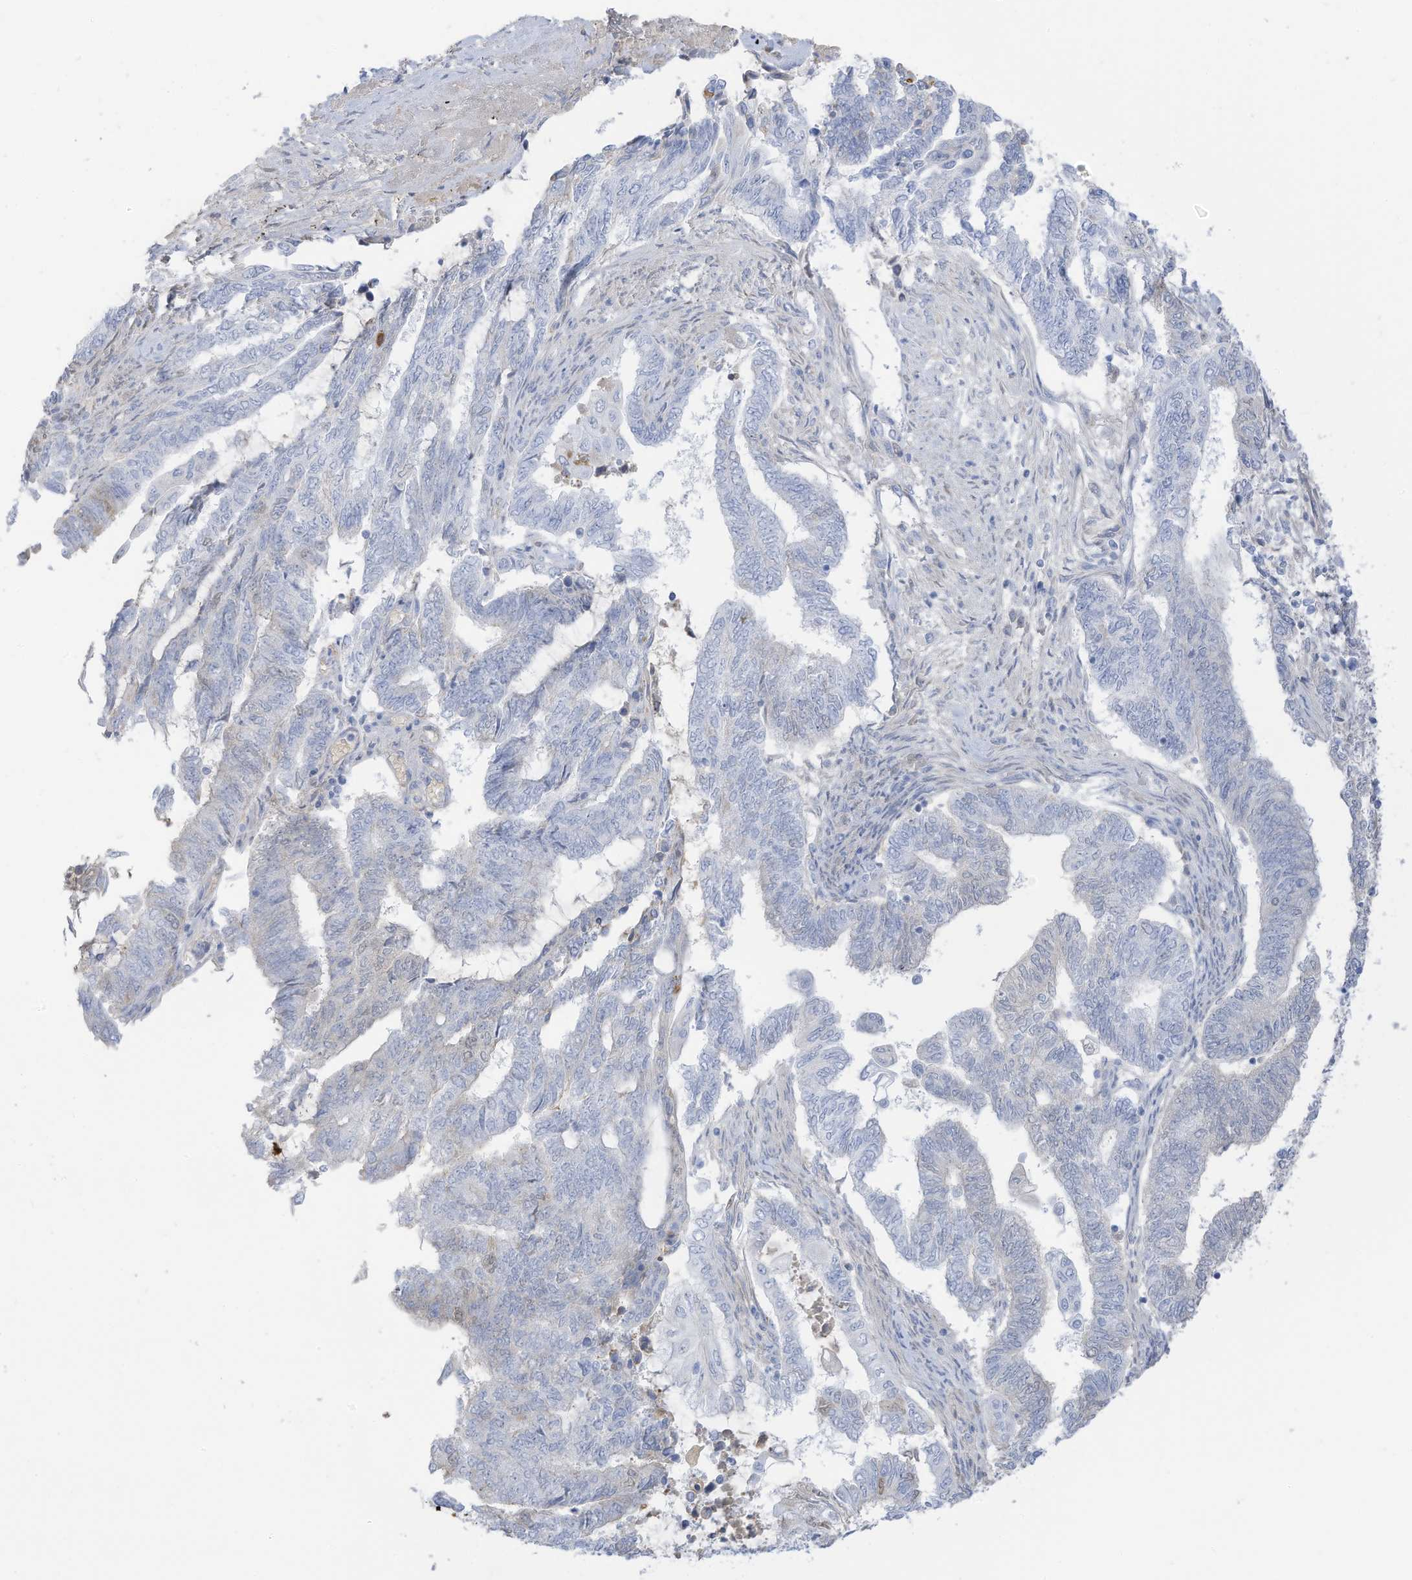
{"staining": {"intensity": "negative", "quantity": "none", "location": "none"}, "tissue": "endometrial cancer", "cell_type": "Tumor cells", "image_type": "cancer", "snomed": [{"axis": "morphology", "description": "Adenocarcinoma, NOS"}, {"axis": "topography", "description": "Uterus"}, {"axis": "topography", "description": "Endometrium"}], "caption": "The immunohistochemistry (IHC) histopathology image has no significant positivity in tumor cells of endometrial cancer (adenocarcinoma) tissue.", "gene": "HSD17B13", "patient": {"sex": "female", "age": 70}}